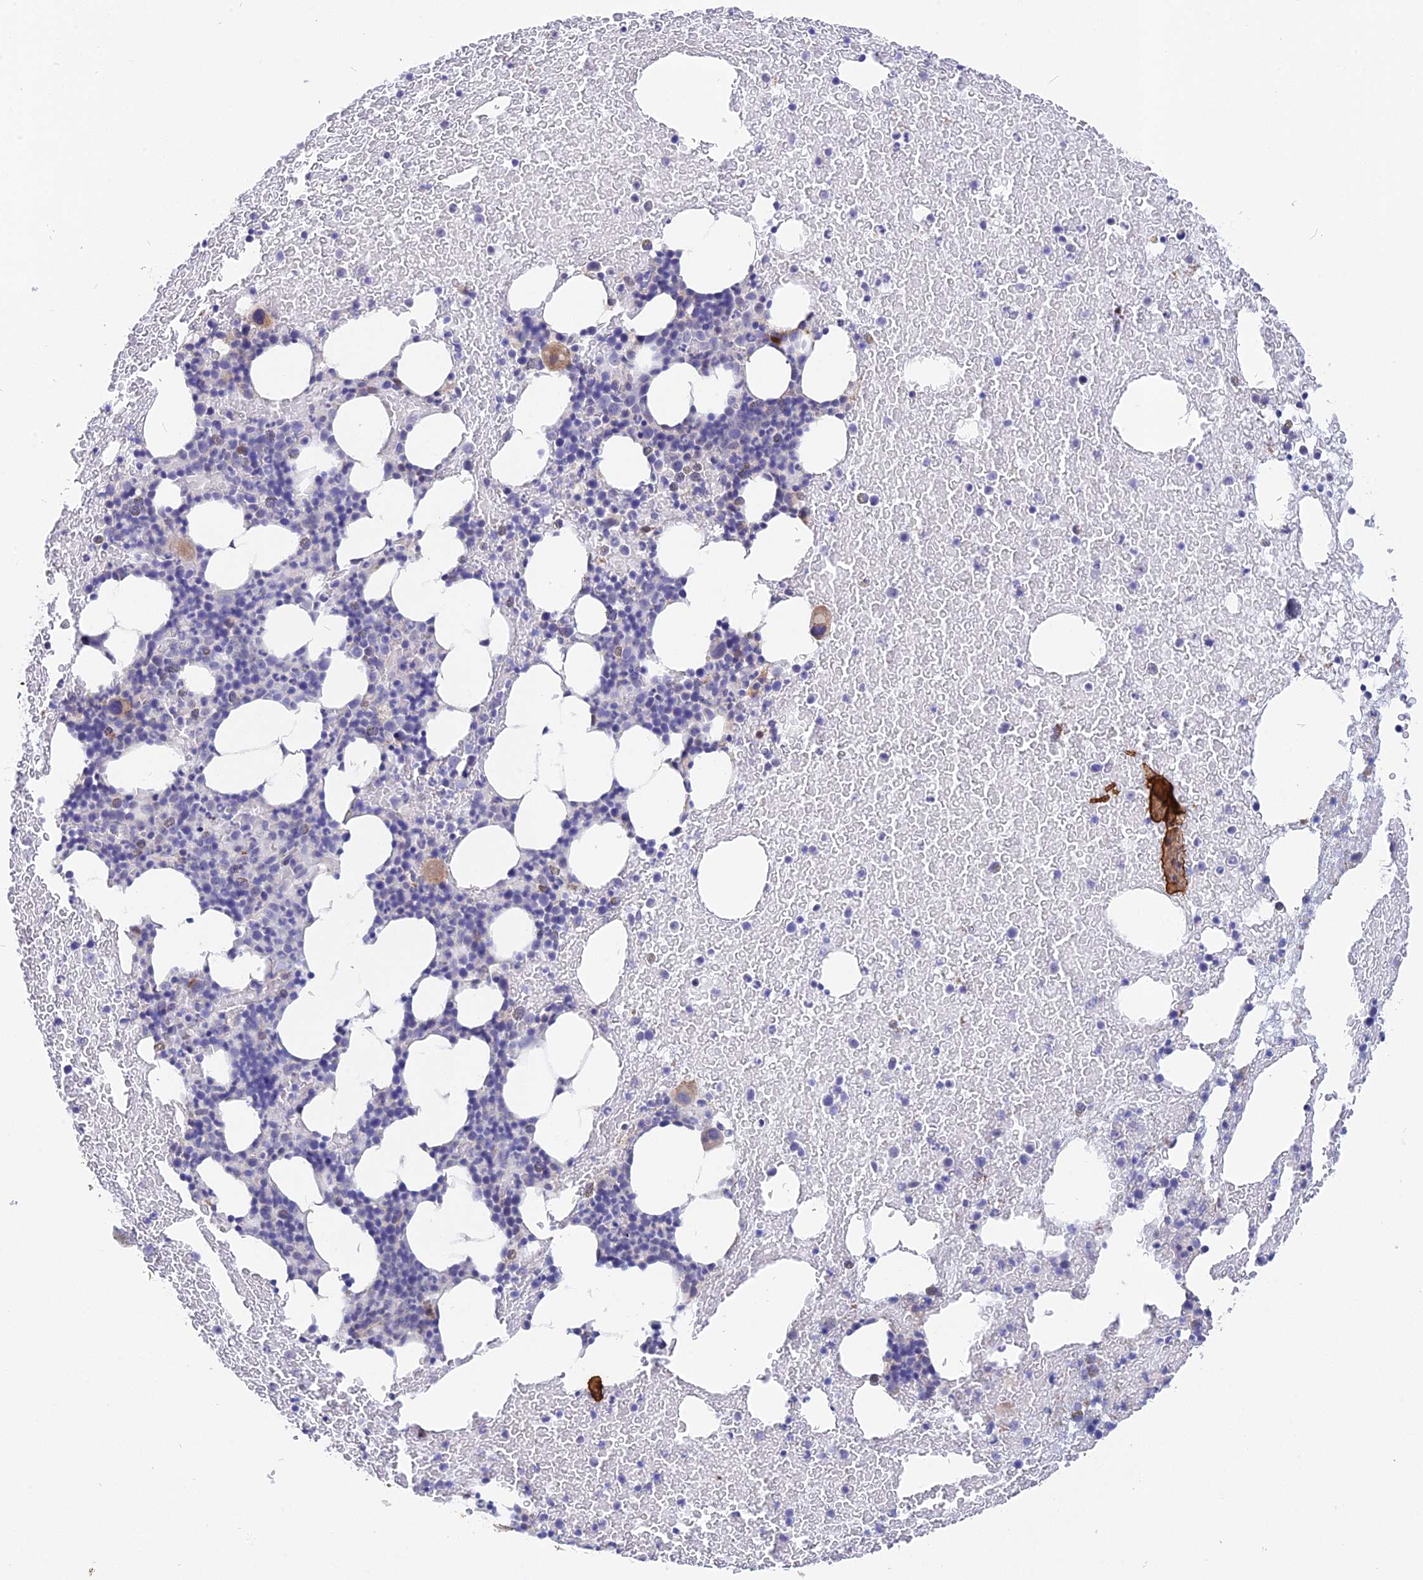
{"staining": {"intensity": "moderate", "quantity": "<25%", "location": "cytoplasmic/membranous"}, "tissue": "bone marrow", "cell_type": "Hematopoietic cells", "image_type": "normal", "snomed": [{"axis": "morphology", "description": "Normal tissue, NOS"}, {"axis": "topography", "description": "Bone marrow"}], "caption": "Protein analysis of unremarkable bone marrow shows moderate cytoplasmic/membranous staining in about <25% of hematopoietic cells. The staining is performed using DAB (3,3'-diaminobenzidine) brown chromogen to label protein expression. The nuclei are counter-stained blue using hematoxylin.", "gene": "CCDC154", "patient": {"sex": "male", "age": 57}}